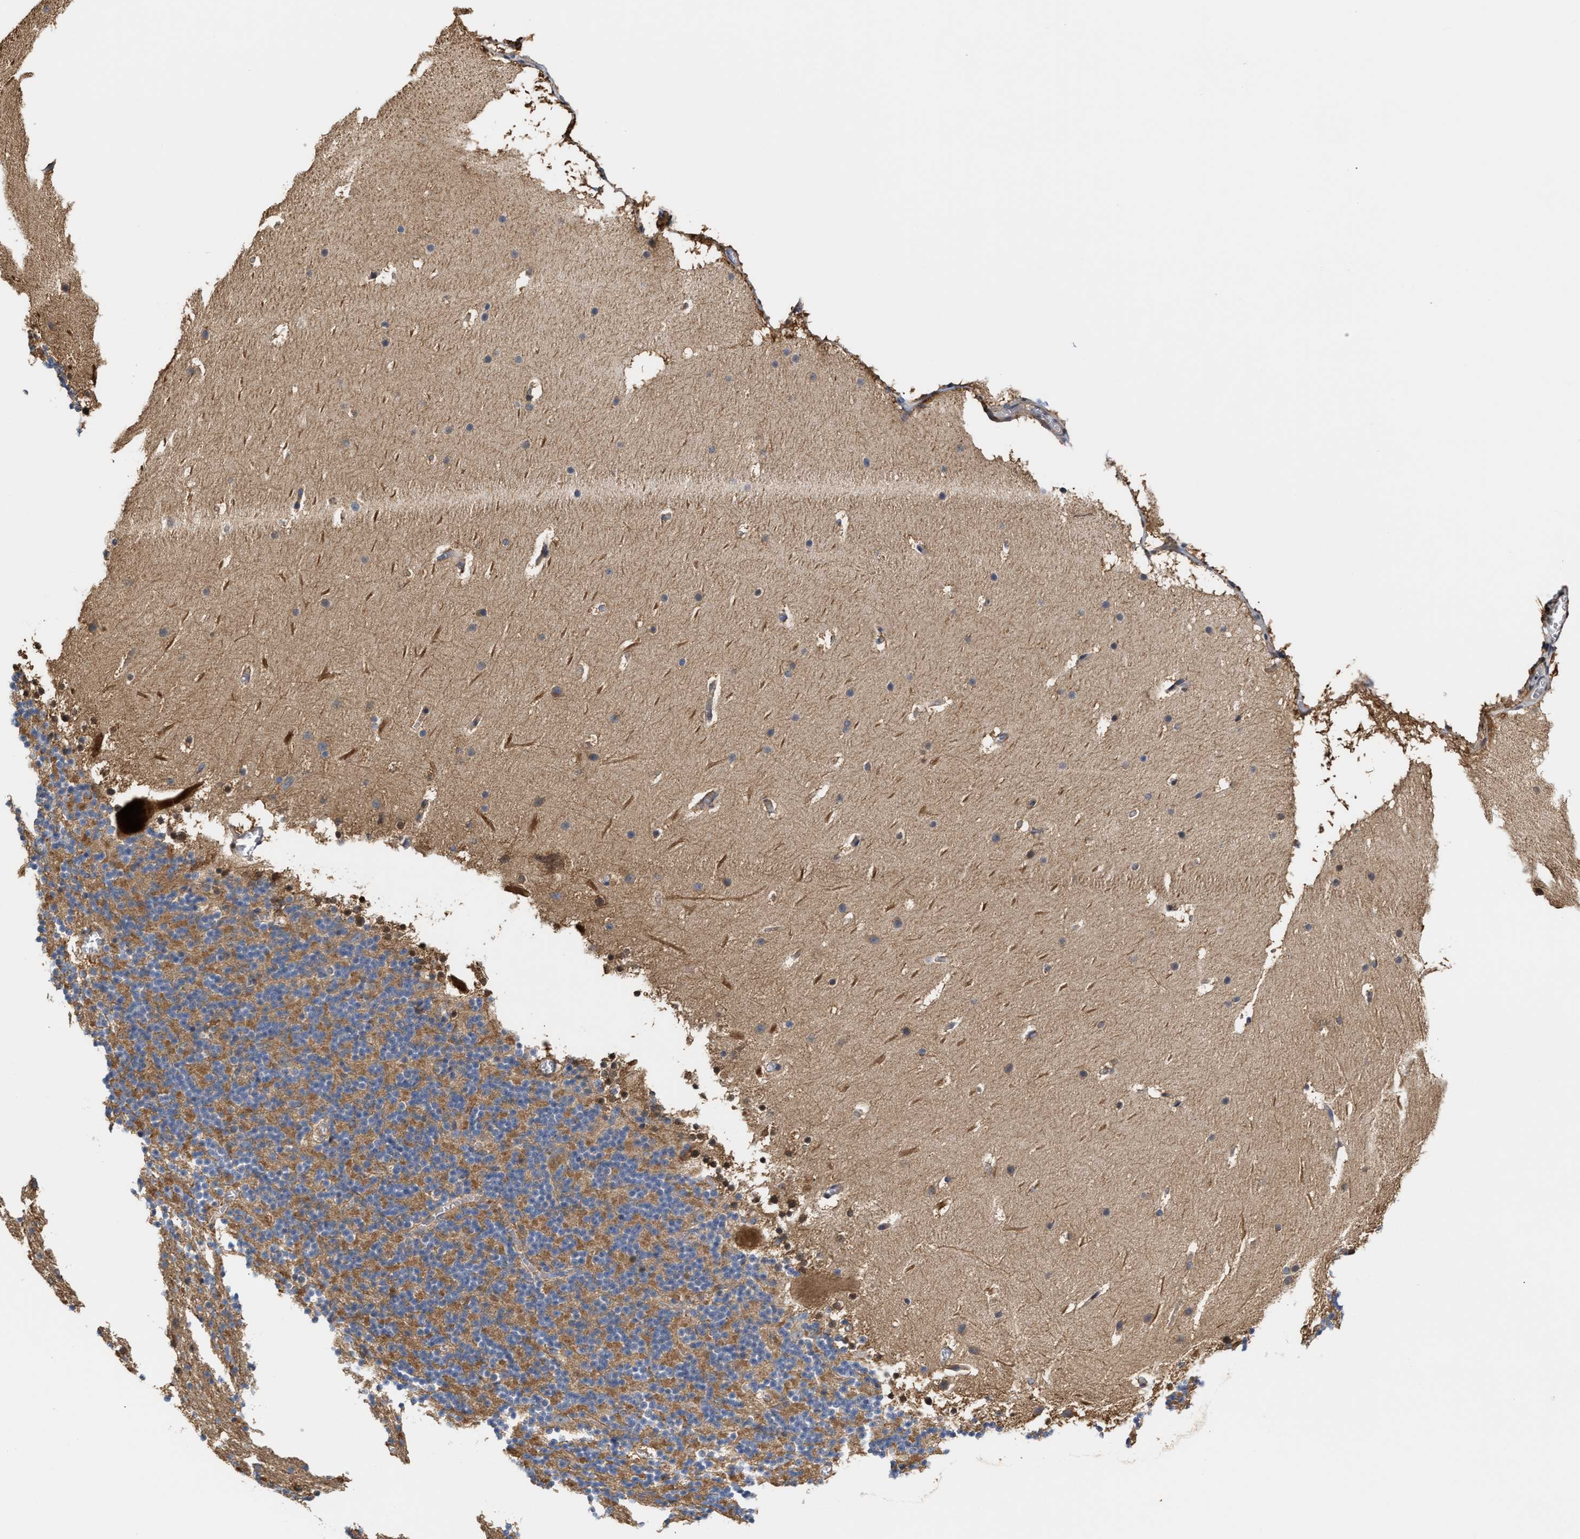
{"staining": {"intensity": "weak", "quantity": "<25%", "location": "cytoplasmic/membranous"}, "tissue": "cerebellum", "cell_type": "Cells in granular layer", "image_type": "normal", "snomed": [{"axis": "morphology", "description": "Normal tissue, NOS"}, {"axis": "topography", "description": "Cerebellum"}], "caption": "An IHC micrograph of benign cerebellum is shown. There is no staining in cells in granular layer of cerebellum. The staining was performed using DAB (3,3'-diaminobenzidine) to visualize the protein expression in brown, while the nuclei were stained in blue with hematoxylin (Magnification: 20x).", "gene": "CLIP2", "patient": {"sex": "male", "age": 45}}